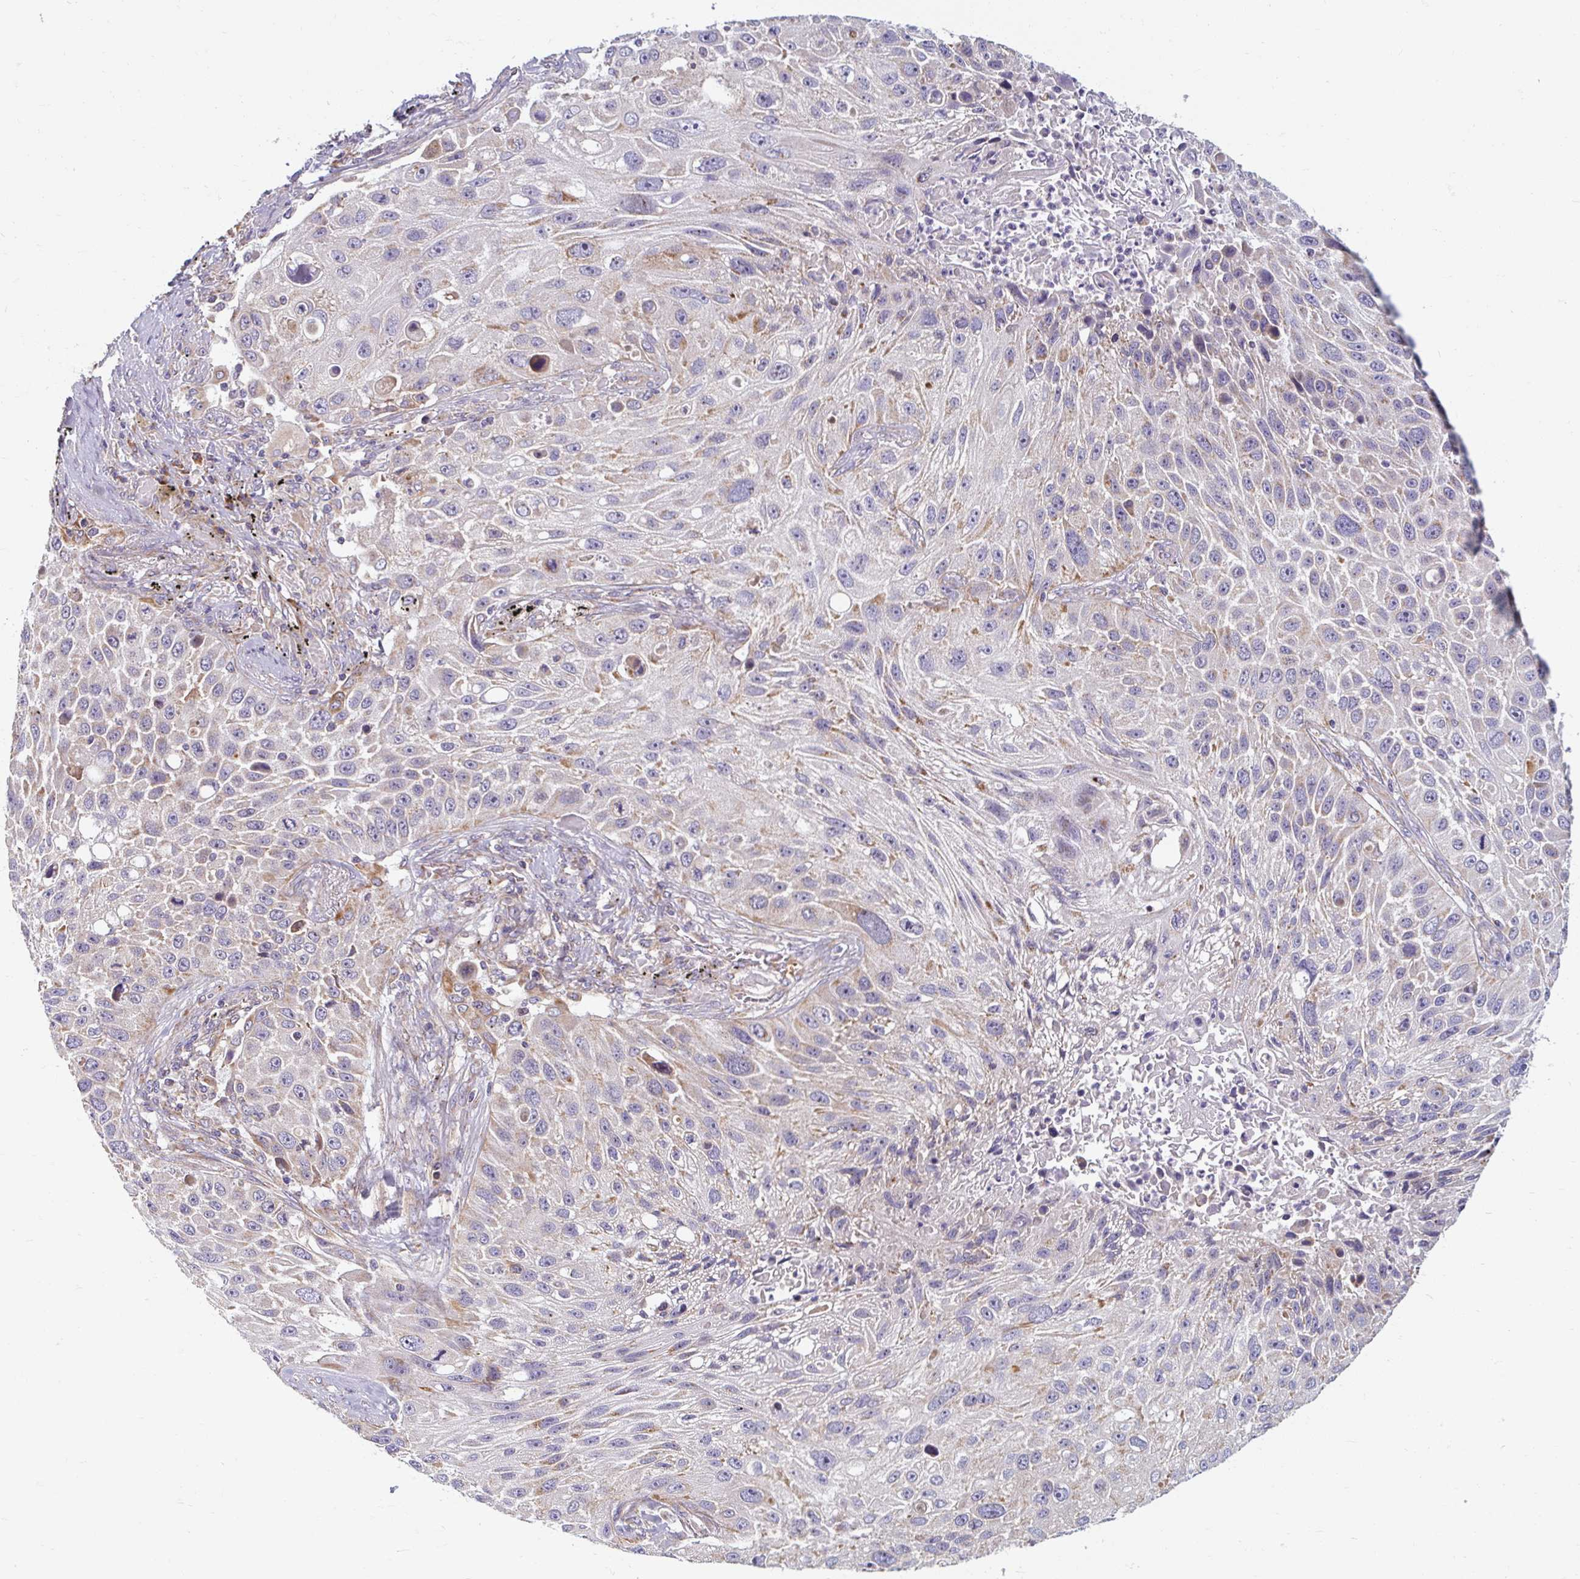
{"staining": {"intensity": "weak", "quantity": "<25%", "location": "cytoplasmic/membranous"}, "tissue": "lung cancer", "cell_type": "Tumor cells", "image_type": "cancer", "snomed": [{"axis": "morphology", "description": "Normal morphology"}, {"axis": "morphology", "description": "Squamous cell carcinoma, NOS"}, {"axis": "topography", "description": "Lymph node"}, {"axis": "topography", "description": "Lung"}], "caption": "Immunohistochemistry histopathology image of human squamous cell carcinoma (lung) stained for a protein (brown), which shows no expression in tumor cells.", "gene": "SKP2", "patient": {"sex": "male", "age": 67}}